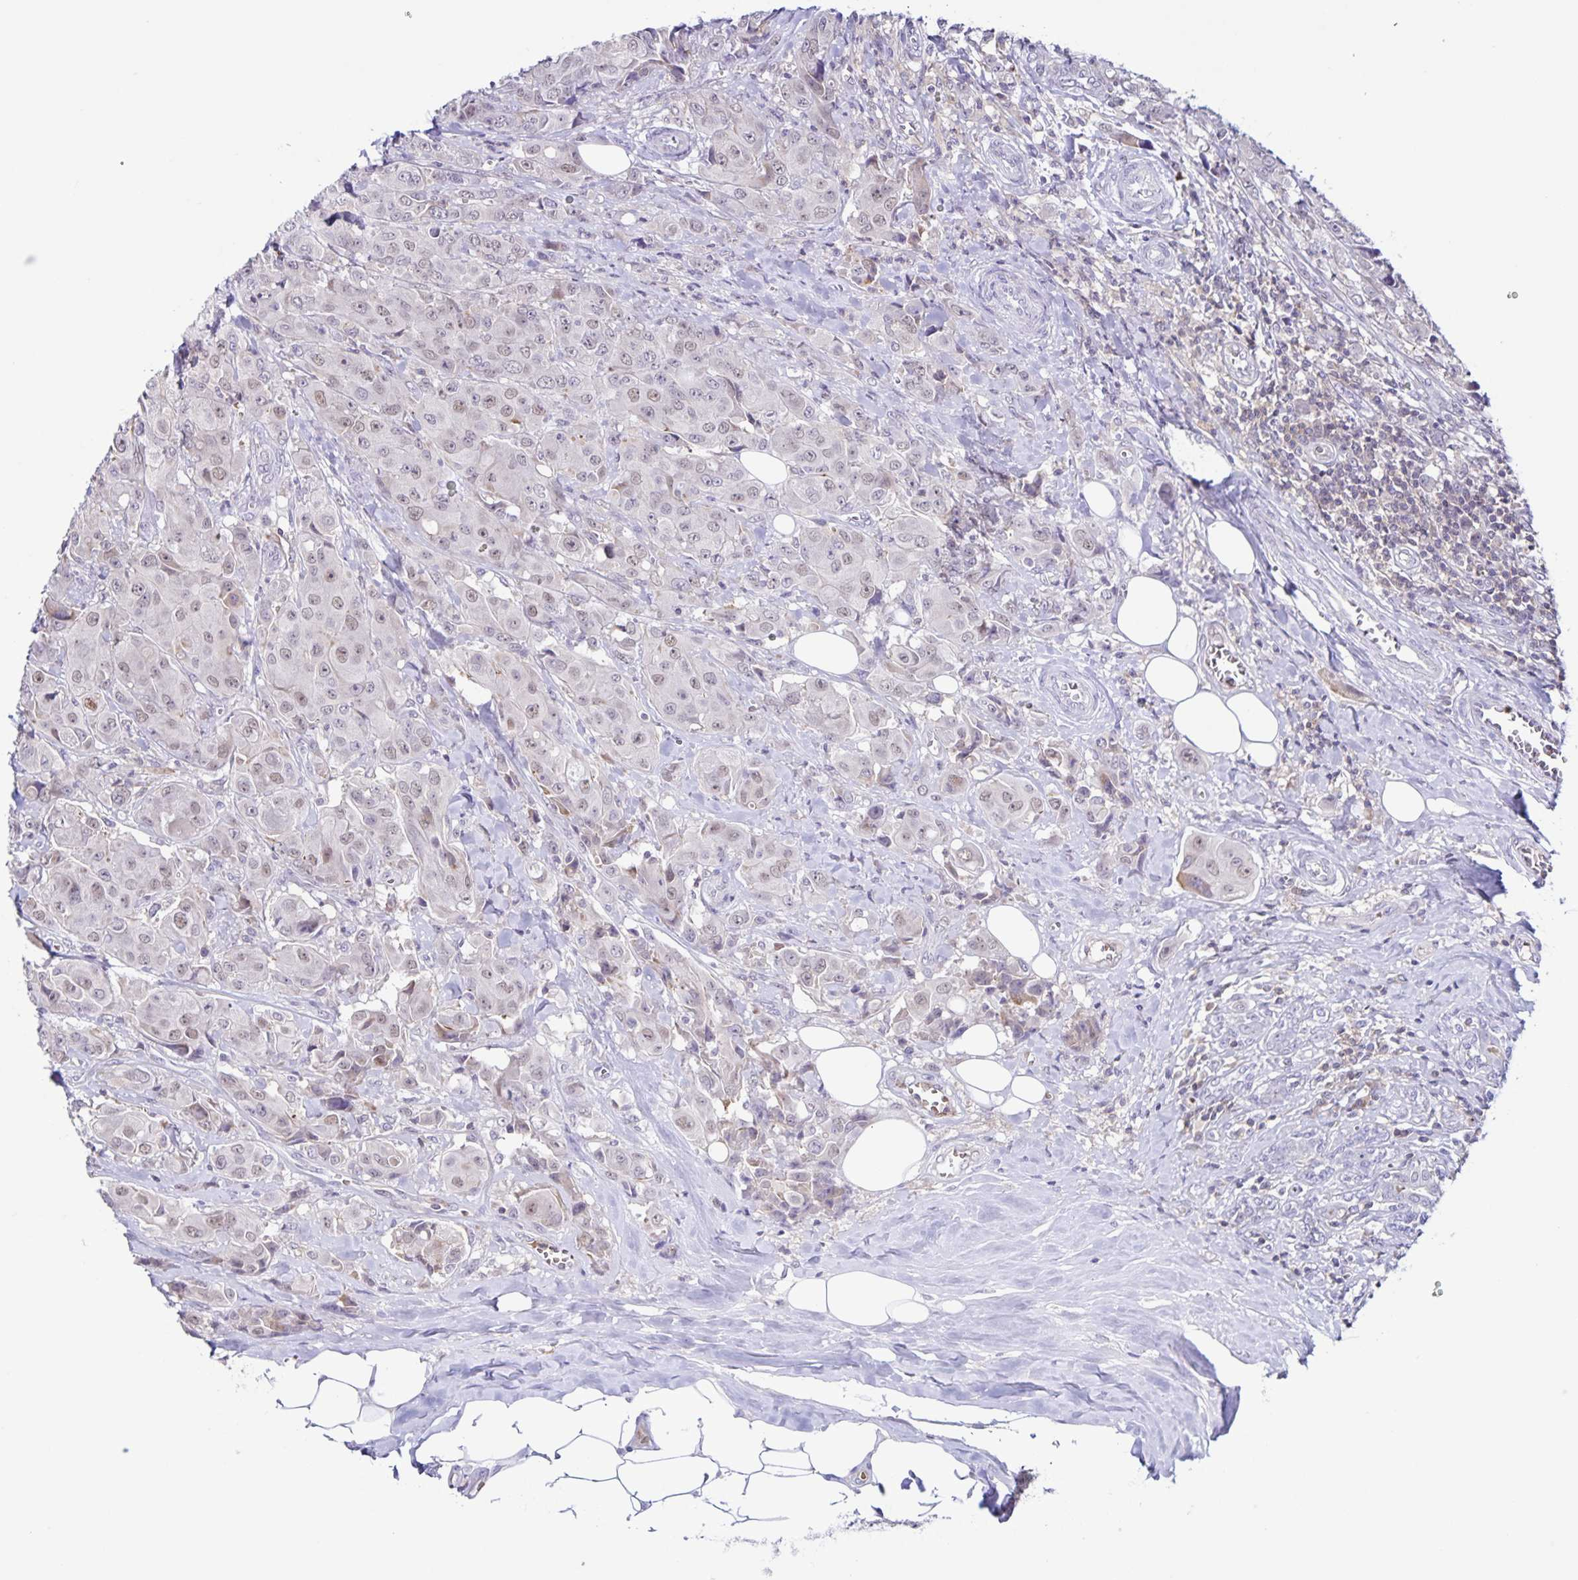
{"staining": {"intensity": "weak", "quantity": "<25%", "location": "nuclear"}, "tissue": "breast cancer", "cell_type": "Tumor cells", "image_type": "cancer", "snomed": [{"axis": "morphology", "description": "Normal tissue, NOS"}, {"axis": "morphology", "description": "Duct carcinoma"}, {"axis": "topography", "description": "Breast"}], "caption": "The IHC histopathology image has no significant staining in tumor cells of breast infiltrating ductal carcinoma tissue. (Stains: DAB immunohistochemistry (IHC) with hematoxylin counter stain, Microscopy: brightfield microscopy at high magnification).", "gene": "STPG4", "patient": {"sex": "female", "age": 43}}